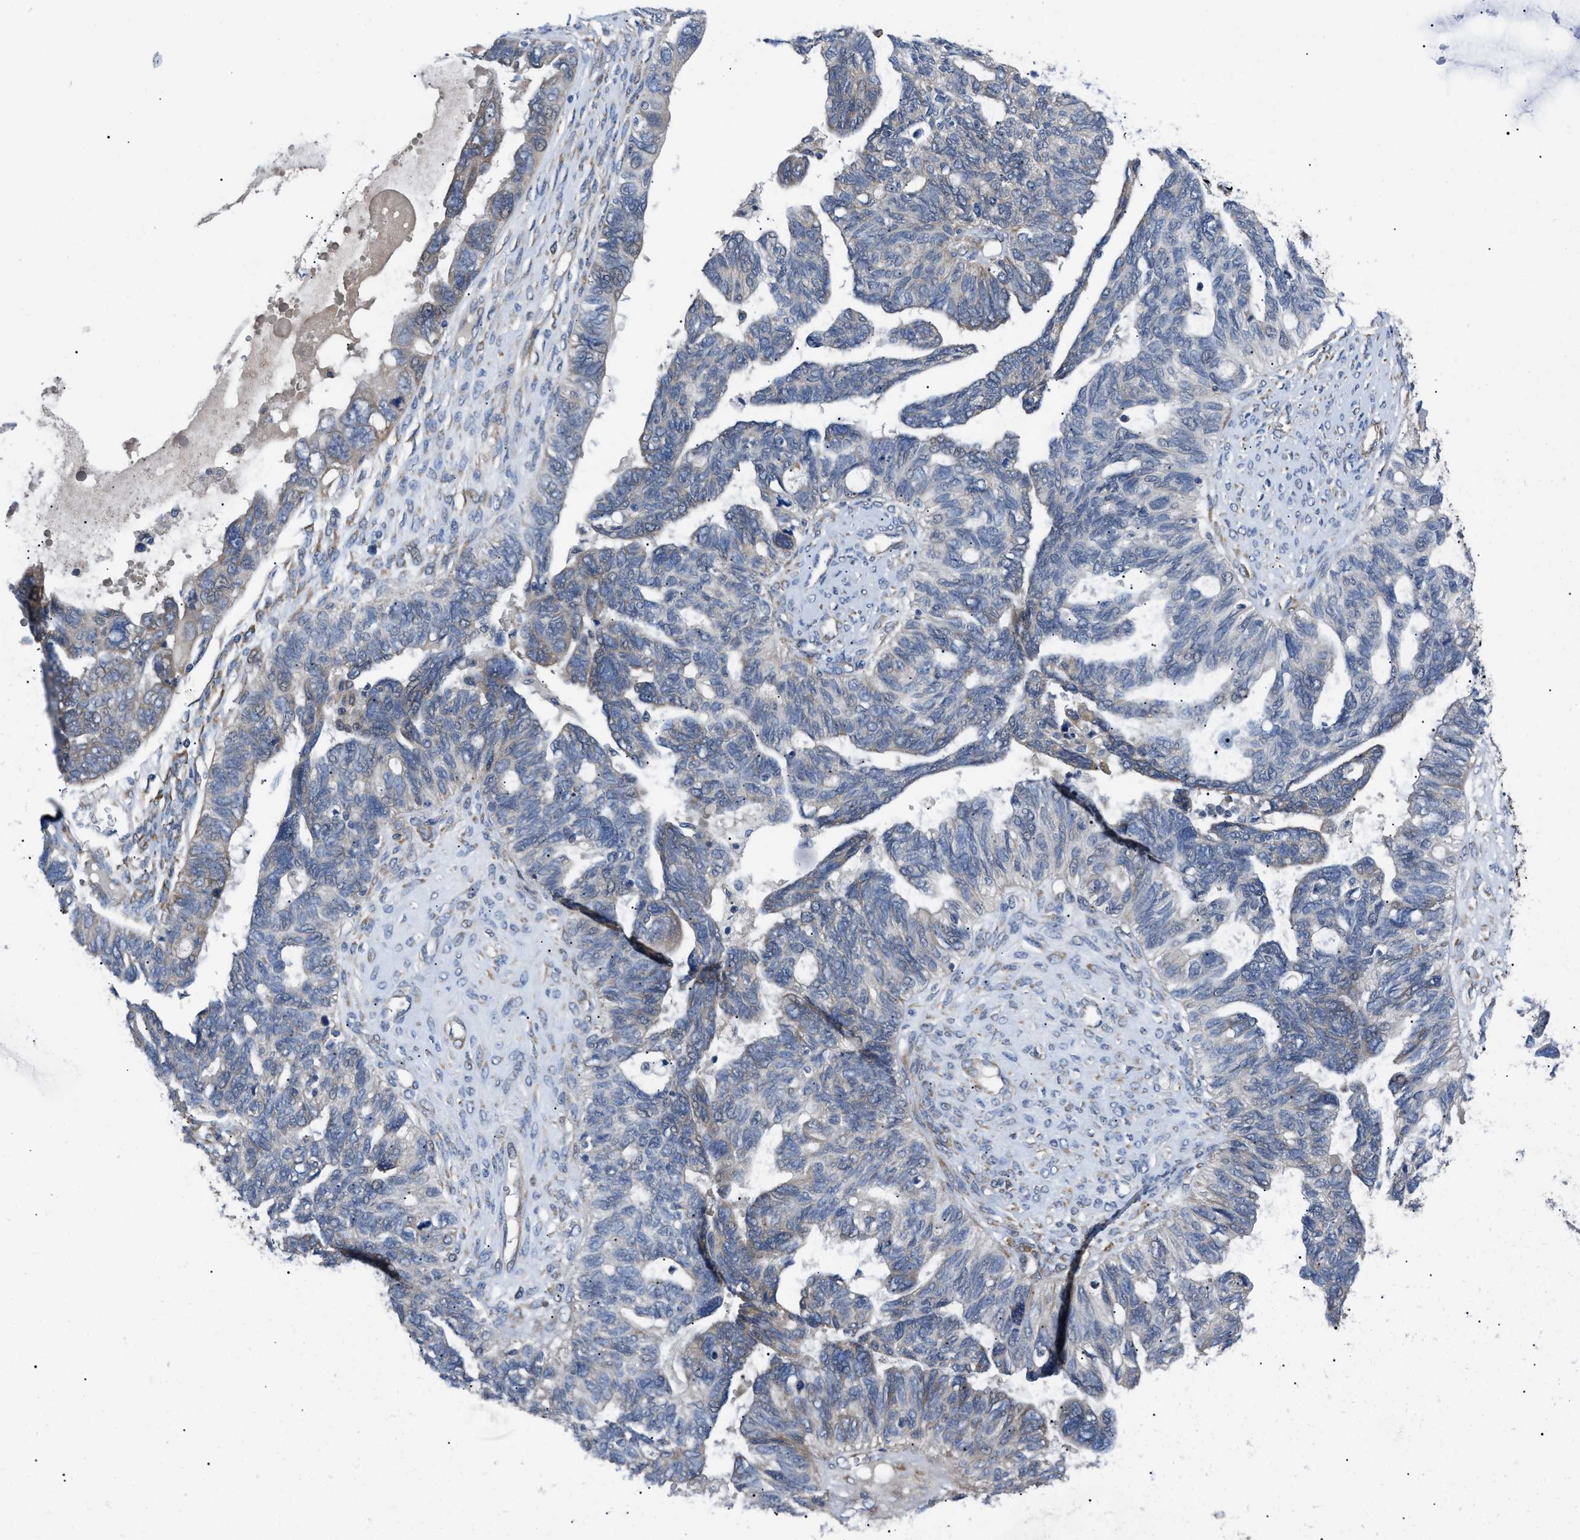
{"staining": {"intensity": "weak", "quantity": "<25%", "location": "cytoplasmic/membranous"}, "tissue": "ovarian cancer", "cell_type": "Tumor cells", "image_type": "cancer", "snomed": [{"axis": "morphology", "description": "Cystadenocarcinoma, serous, NOS"}, {"axis": "topography", "description": "Ovary"}], "caption": "Immunohistochemistry micrograph of neoplastic tissue: serous cystadenocarcinoma (ovarian) stained with DAB shows no significant protein staining in tumor cells.", "gene": "MYO10", "patient": {"sex": "female", "age": 79}}